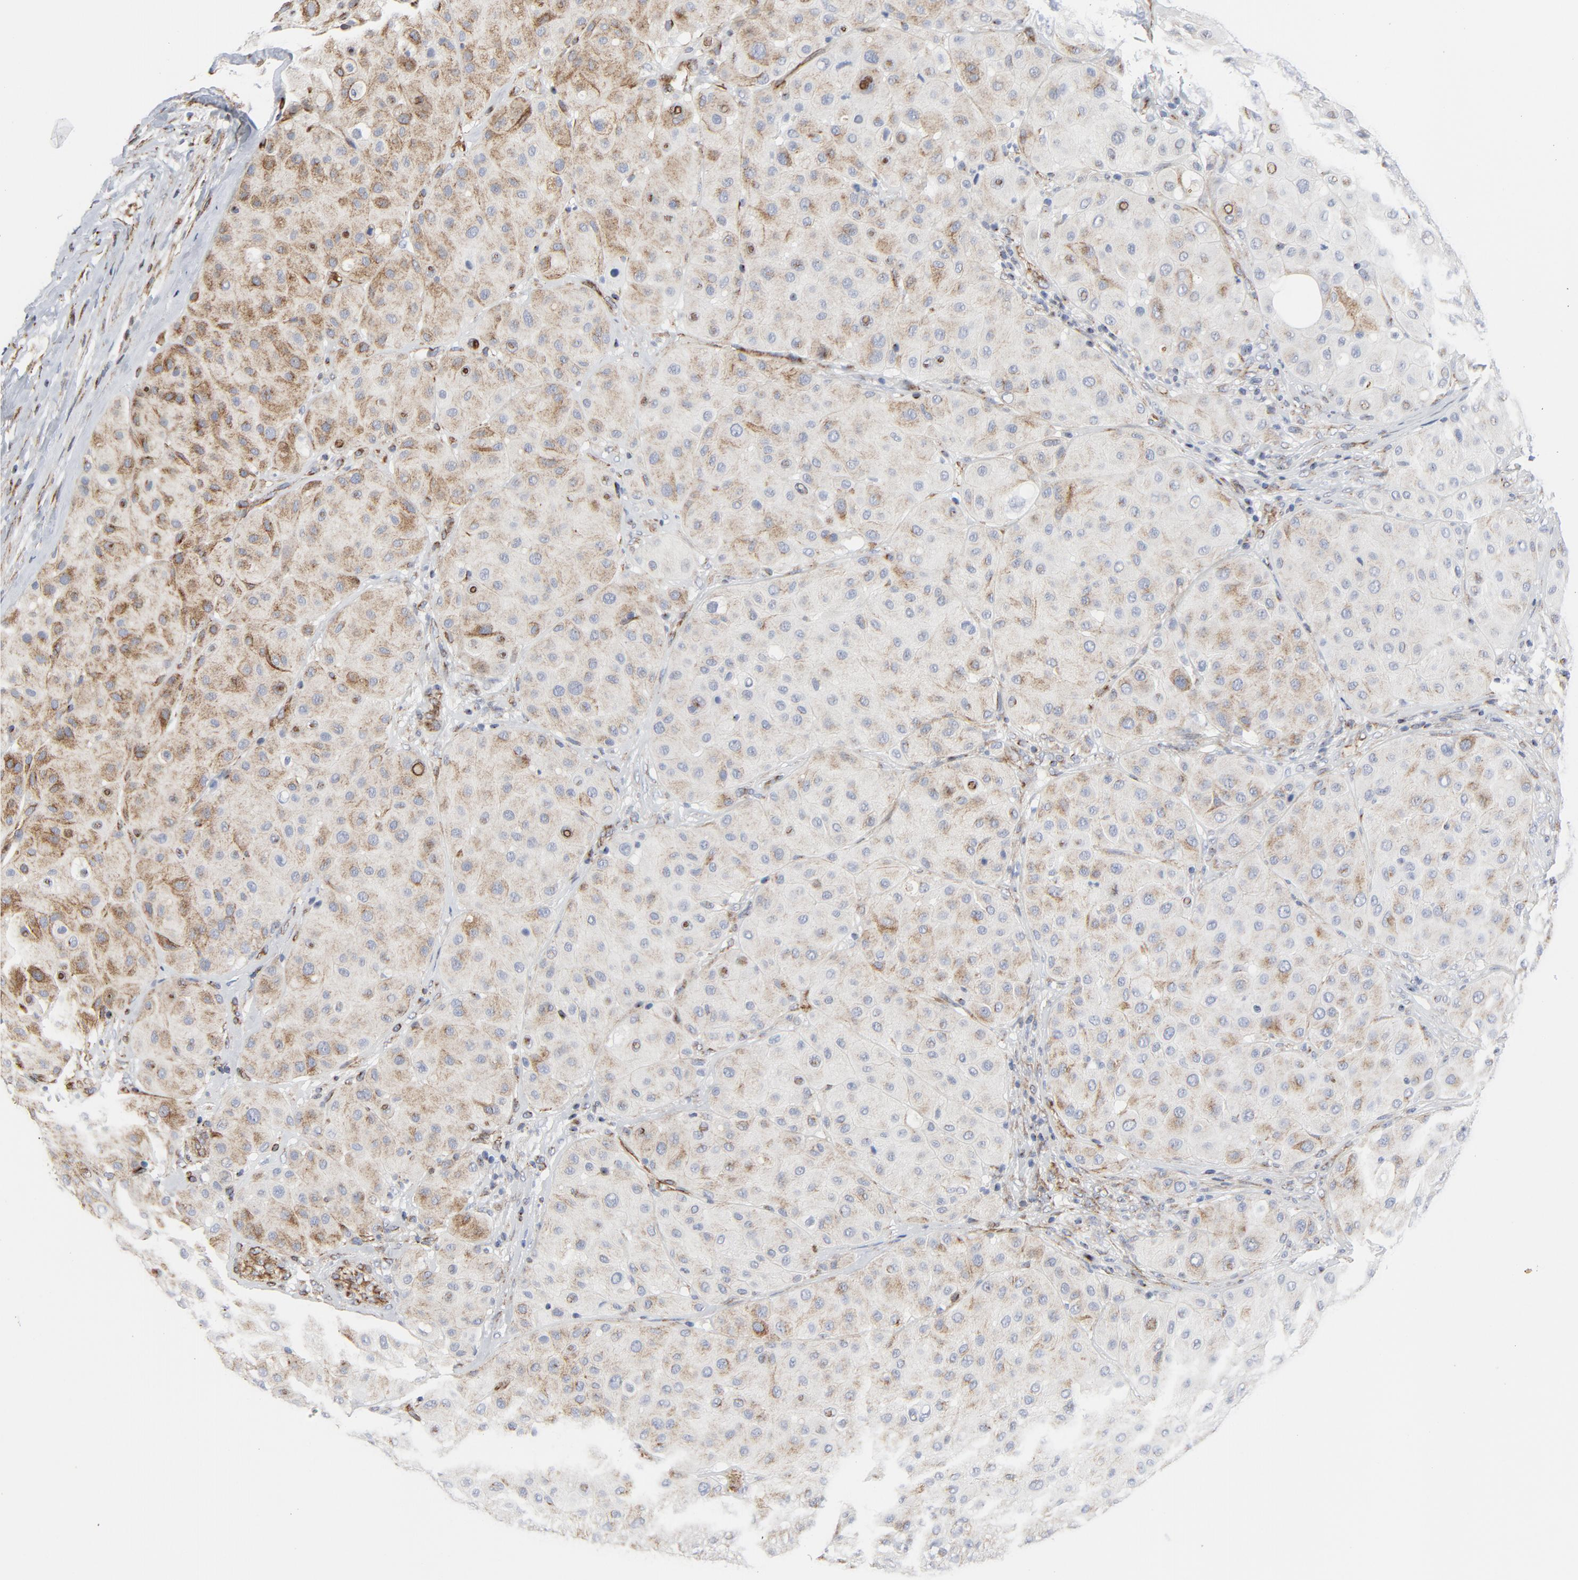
{"staining": {"intensity": "moderate", "quantity": "25%-75%", "location": "cytoplasmic/membranous"}, "tissue": "melanoma", "cell_type": "Tumor cells", "image_type": "cancer", "snomed": [{"axis": "morphology", "description": "Normal tissue, NOS"}, {"axis": "morphology", "description": "Malignant melanoma, Metastatic site"}, {"axis": "topography", "description": "Skin"}], "caption": "This histopathology image displays melanoma stained with IHC to label a protein in brown. The cytoplasmic/membranous of tumor cells show moderate positivity for the protein. Nuclei are counter-stained blue.", "gene": "TUBB1", "patient": {"sex": "male", "age": 41}}